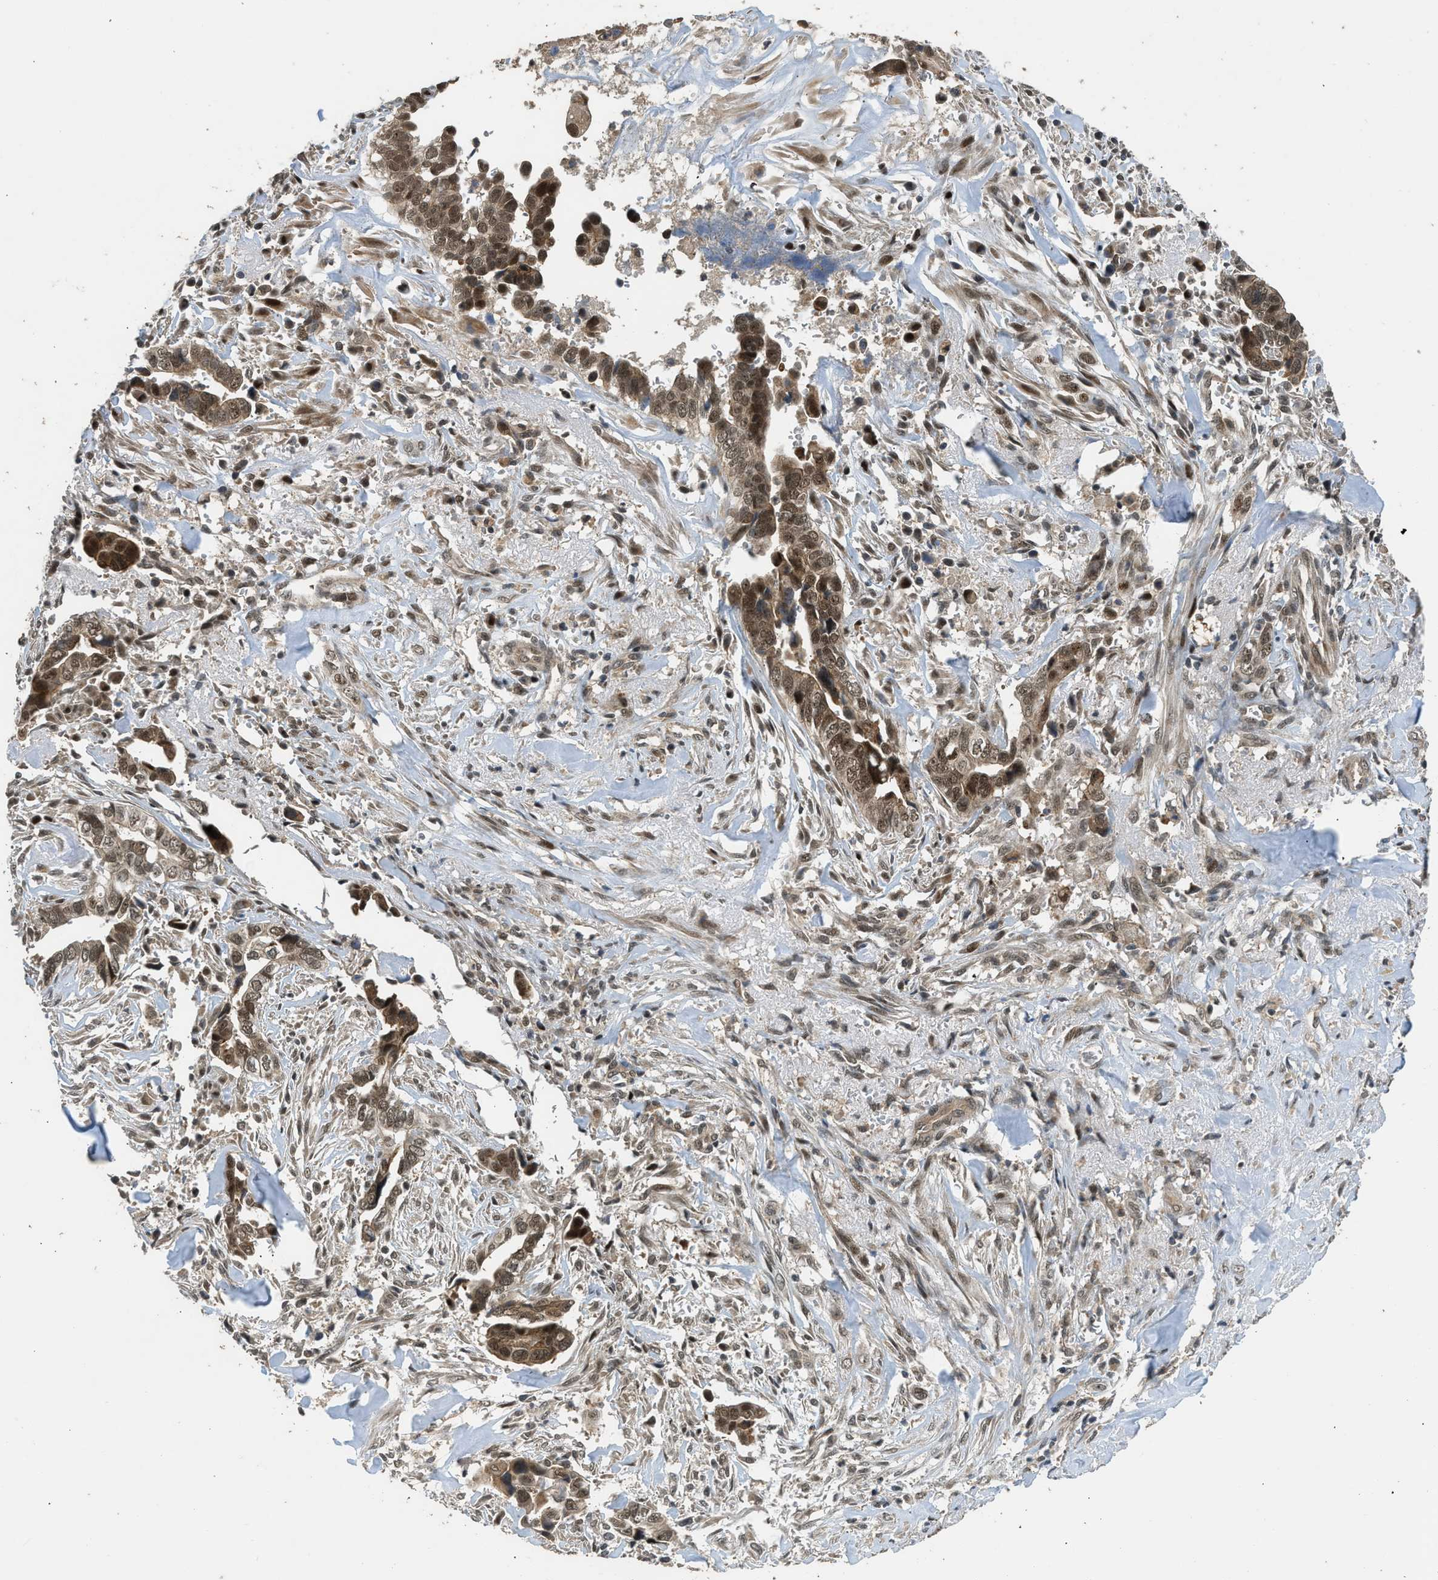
{"staining": {"intensity": "moderate", "quantity": ">75%", "location": "cytoplasmic/membranous,nuclear"}, "tissue": "liver cancer", "cell_type": "Tumor cells", "image_type": "cancer", "snomed": [{"axis": "morphology", "description": "Cholangiocarcinoma"}, {"axis": "topography", "description": "Liver"}], "caption": "Protein staining of cholangiocarcinoma (liver) tissue reveals moderate cytoplasmic/membranous and nuclear staining in approximately >75% of tumor cells.", "gene": "GET1", "patient": {"sex": "female", "age": 79}}